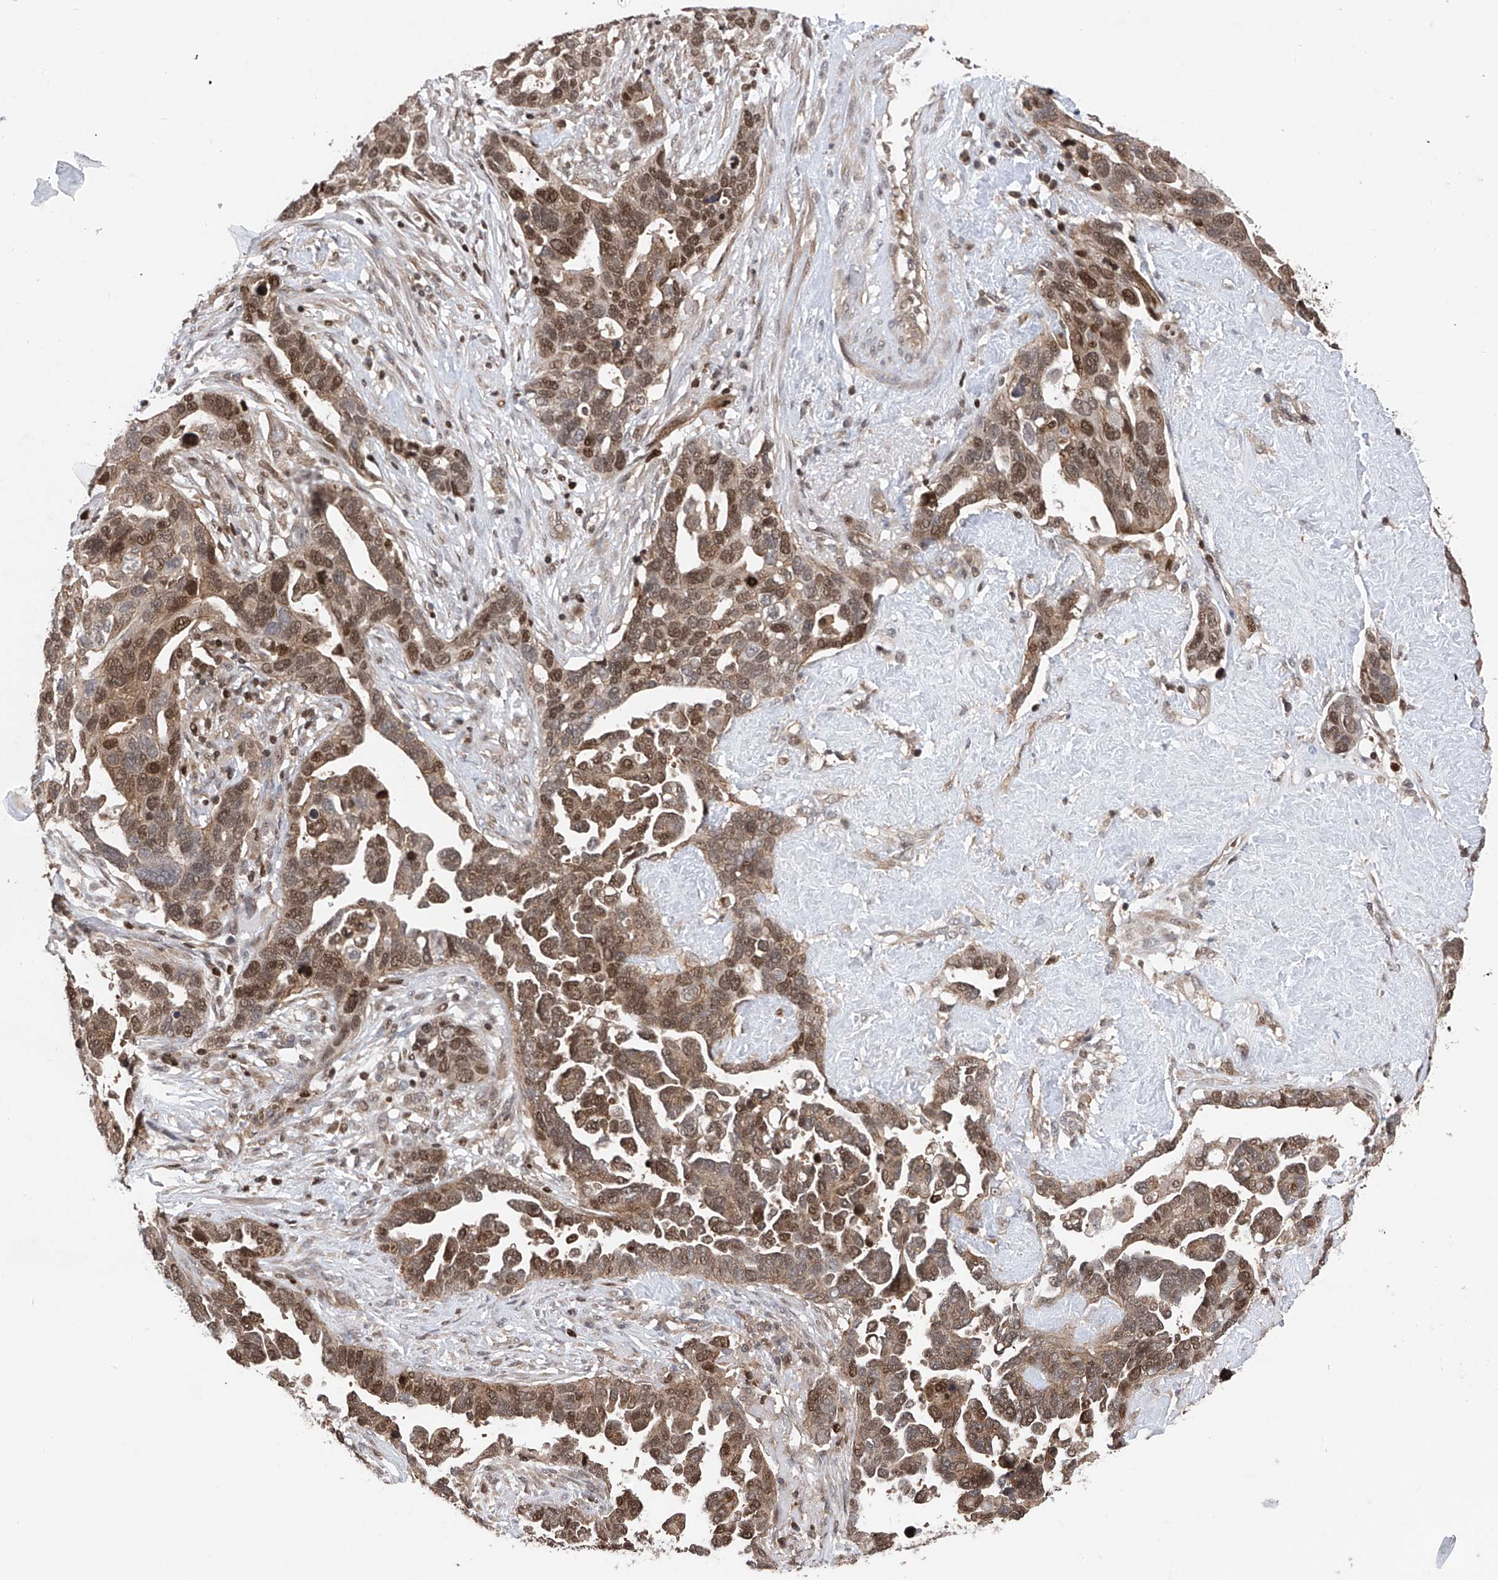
{"staining": {"intensity": "moderate", "quantity": "25%-75%", "location": "cytoplasmic/membranous,nuclear"}, "tissue": "ovarian cancer", "cell_type": "Tumor cells", "image_type": "cancer", "snomed": [{"axis": "morphology", "description": "Cystadenocarcinoma, serous, NOS"}, {"axis": "topography", "description": "Ovary"}], "caption": "Protein positivity by IHC reveals moderate cytoplasmic/membranous and nuclear staining in about 25%-75% of tumor cells in serous cystadenocarcinoma (ovarian).", "gene": "DNAJC9", "patient": {"sex": "female", "age": 54}}